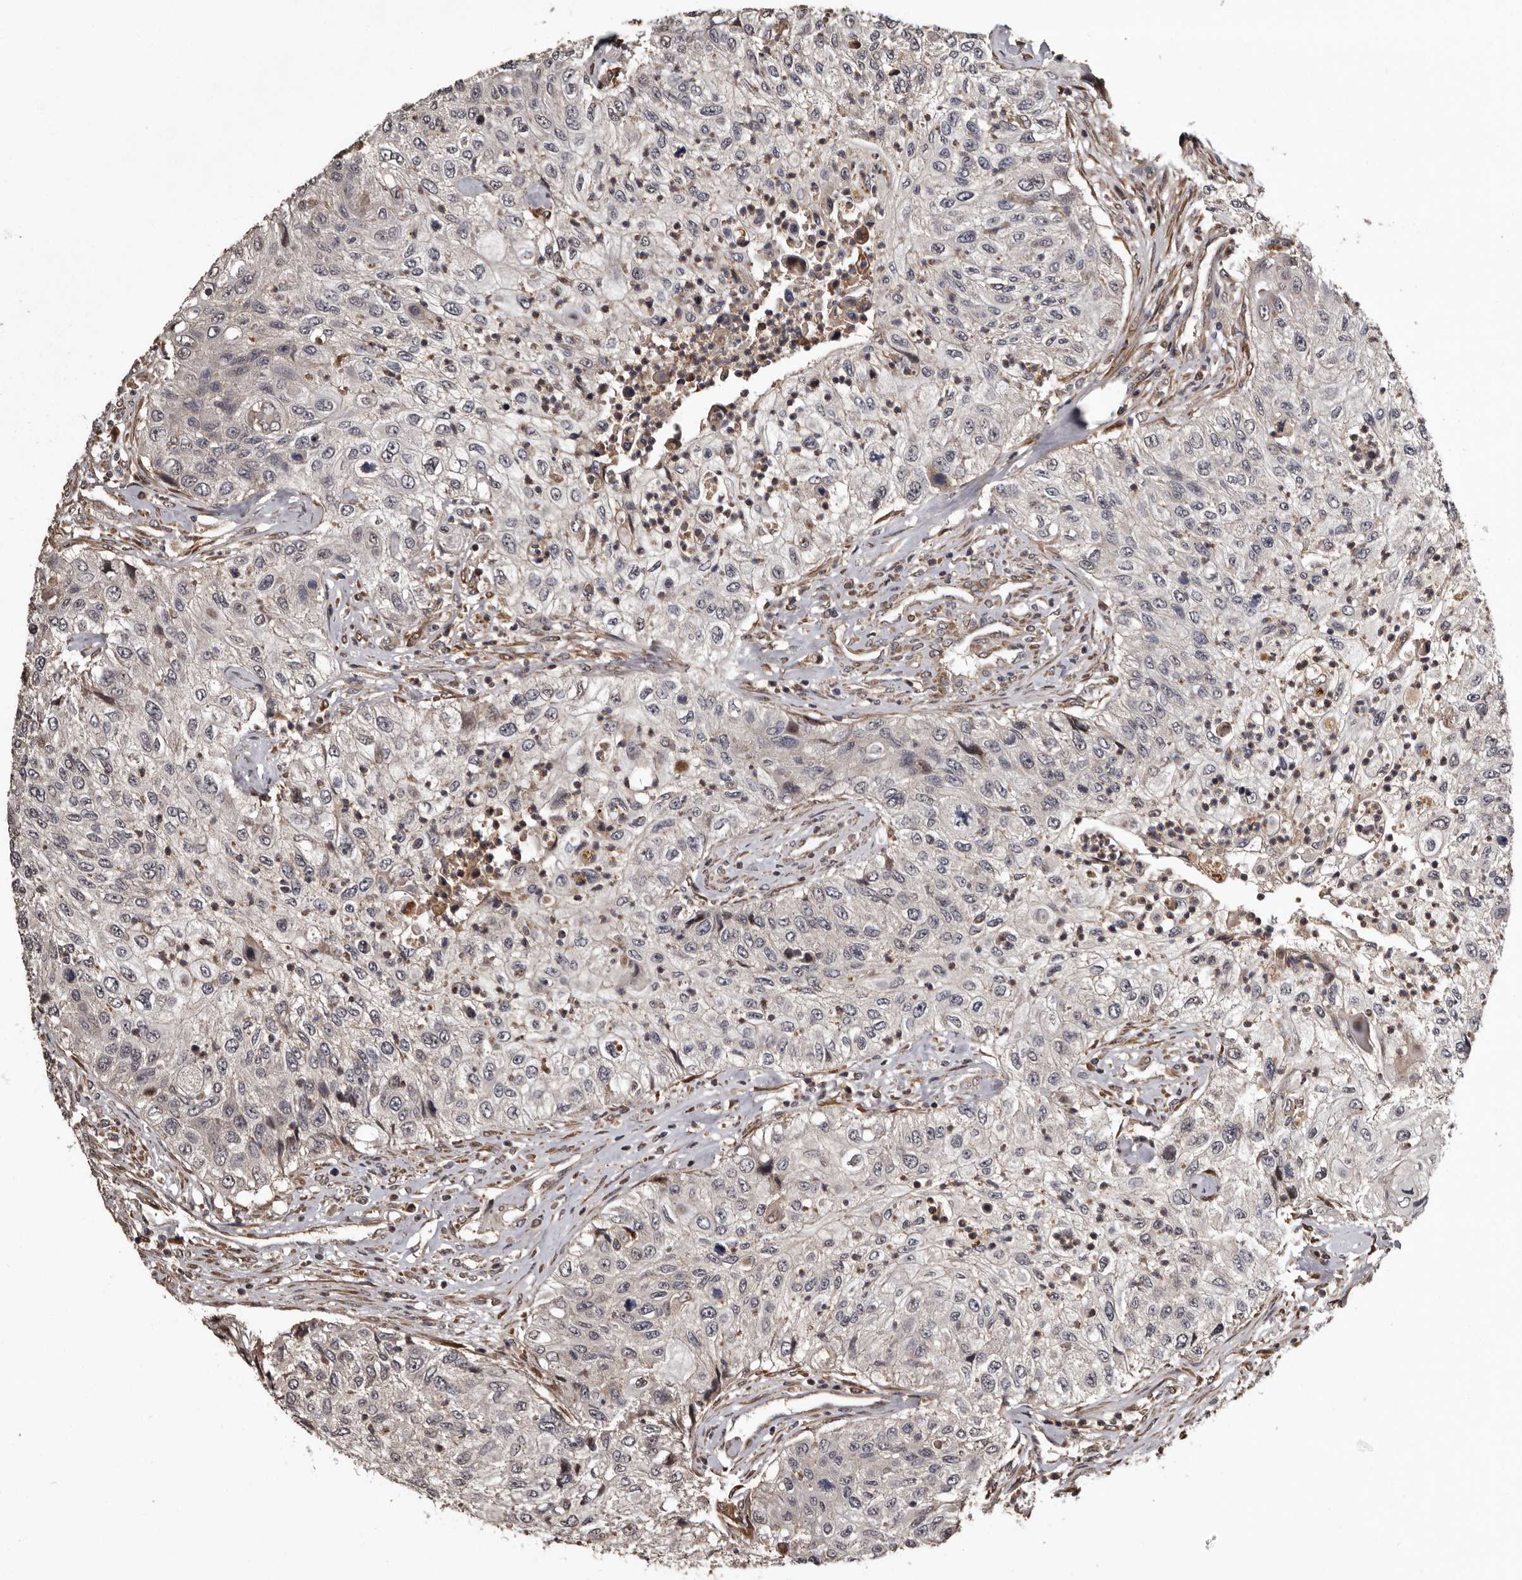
{"staining": {"intensity": "negative", "quantity": "none", "location": "none"}, "tissue": "urothelial cancer", "cell_type": "Tumor cells", "image_type": "cancer", "snomed": [{"axis": "morphology", "description": "Urothelial carcinoma, High grade"}, {"axis": "topography", "description": "Urinary bladder"}], "caption": "A high-resolution micrograph shows immunohistochemistry (IHC) staining of urothelial cancer, which exhibits no significant staining in tumor cells.", "gene": "SERTAD4", "patient": {"sex": "female", "age": 60}}